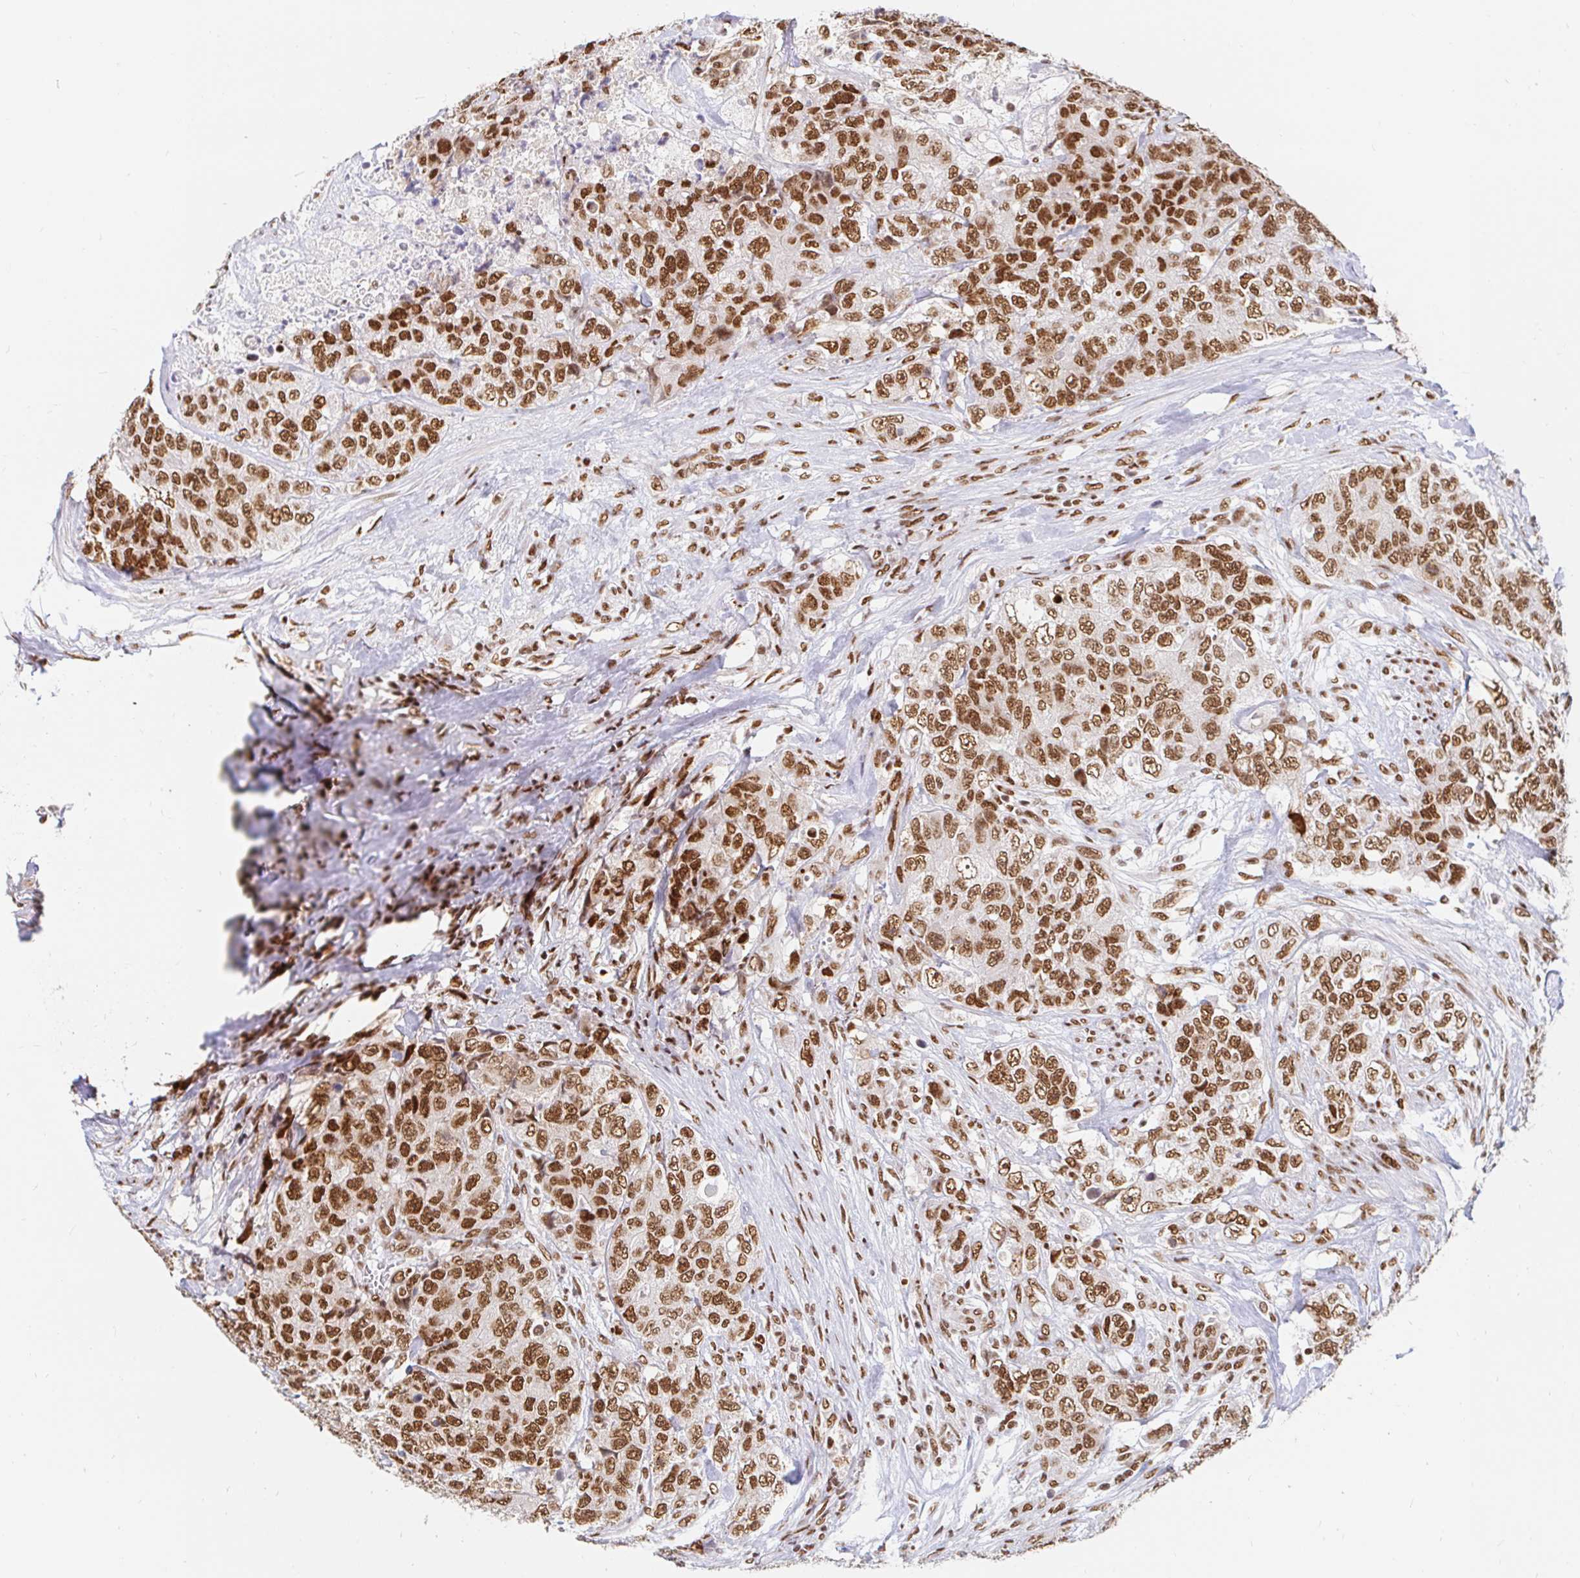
{"staining": {"intensity": "moderate", "quantity": ">75%", "location": "nuclear"}, "tissue": "urothelial cancer", "cell_type": "Tumor cells", "image_type": "cancer", "snomed": [{"axis": "morphology", "description": "Urothelial carcinoma, High grade"}, {"axis": "topography", "description": "Urinary bladder"}], "caption": "IHC image of neoplastic tissue: urothelial cancer stained using immunohistochemistry exhibits medium levels of moderate protein expression localized specifically in the nuclear of tumor cells, appearing as a nuclear brown color.", "gene": "RBMX", "patient": {"sex": "female", "age": 78}}